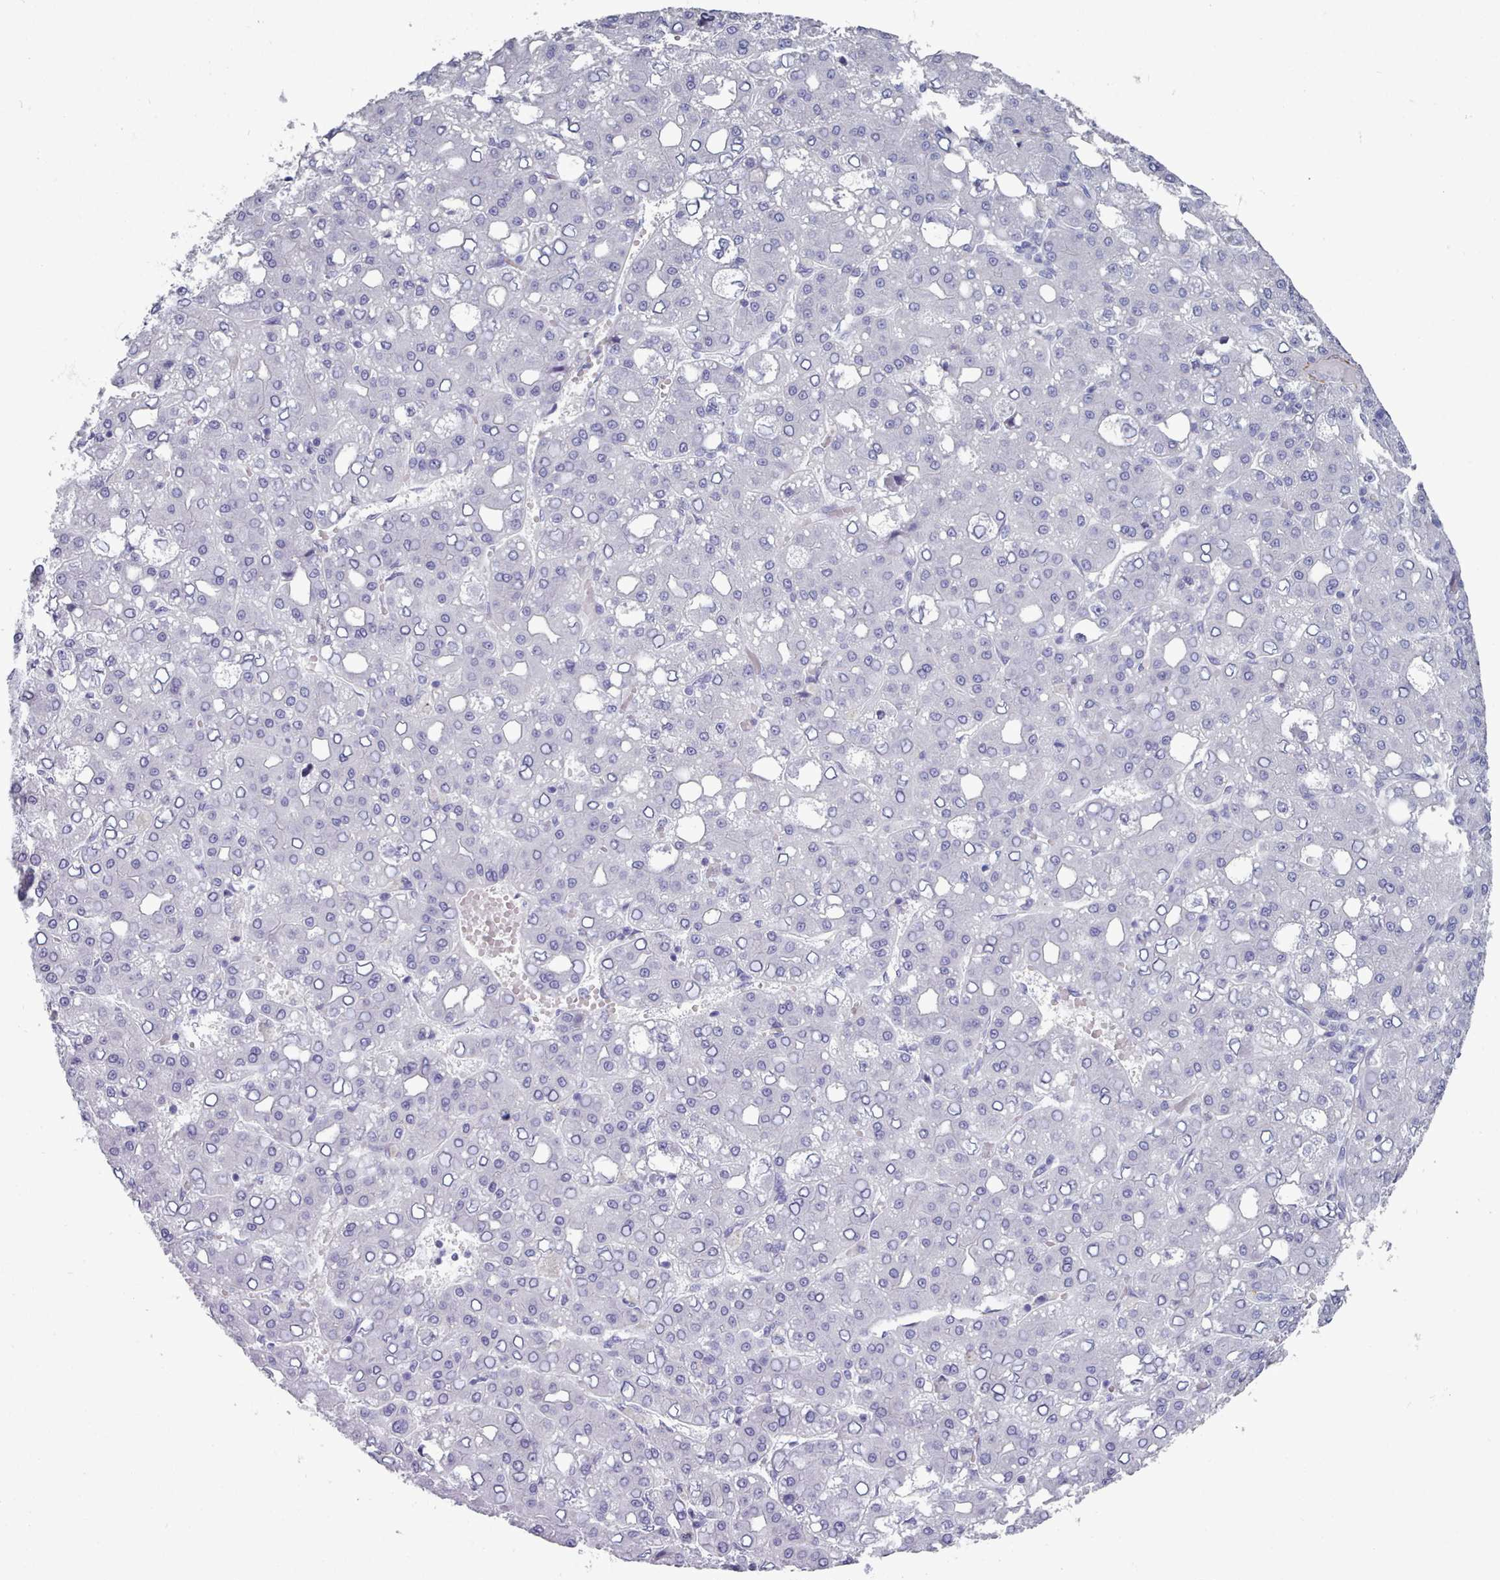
{"staining": {"intensity": "negative", "quantity": "none", "location": "none"}, "tissue": "liver cancer", "cell_type": "Tumor cells", "image_type": "cancer", "snomed": [{"axis": "morphology", "description": "Carcinoma, Hepatocellular, NOS"}, {"axis": "topography", "description": "Liver"}], "caption": "Hepatocellular carcinoma (liver) stained for a protein using immunohistochemistry shows no positivity tumor cells.", "gene": "FPGS", "patient": {"sex": "male", "age": 65}}